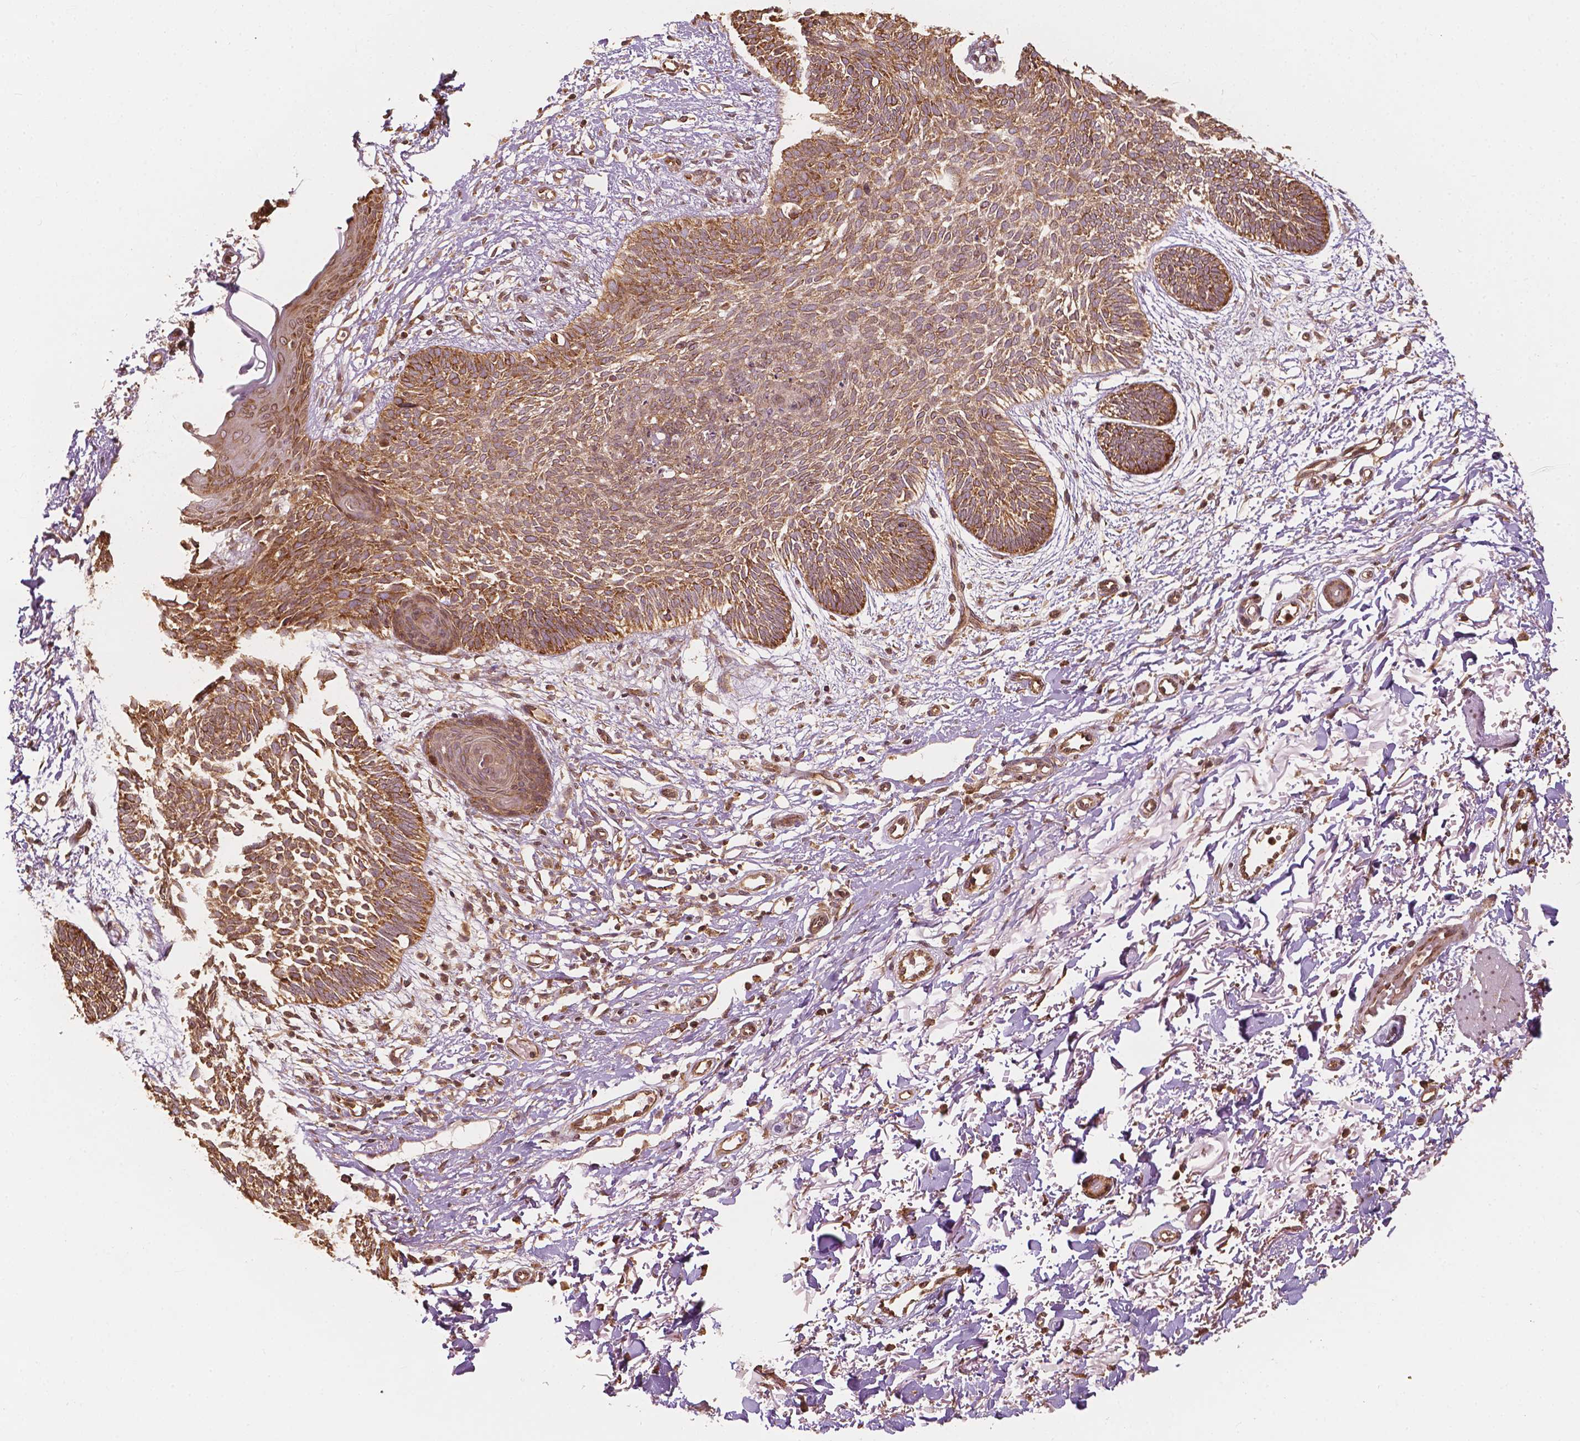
{"staining": {"intensity": "moderate", "quantity": ">75%", "location": "cytoplasmic/membranous"}, "tissue": "skin cancer", "cell_type": "Tumor cells", "image_type": "cancer", "snomed": [{"axis": "morphology", "description": "Basal cell carcinoma"}, {"axis": "topography", "description": "Skin"}], "caption": "Immunohistochemical staining of human skin basal cell carcinoma demonstrates medium levels of moderate cytoplasmic/membranous protein positivity in about >75% of tumor cells.", "gene": "G3BP1", "patient": {"sex": "female", "age": 84}}